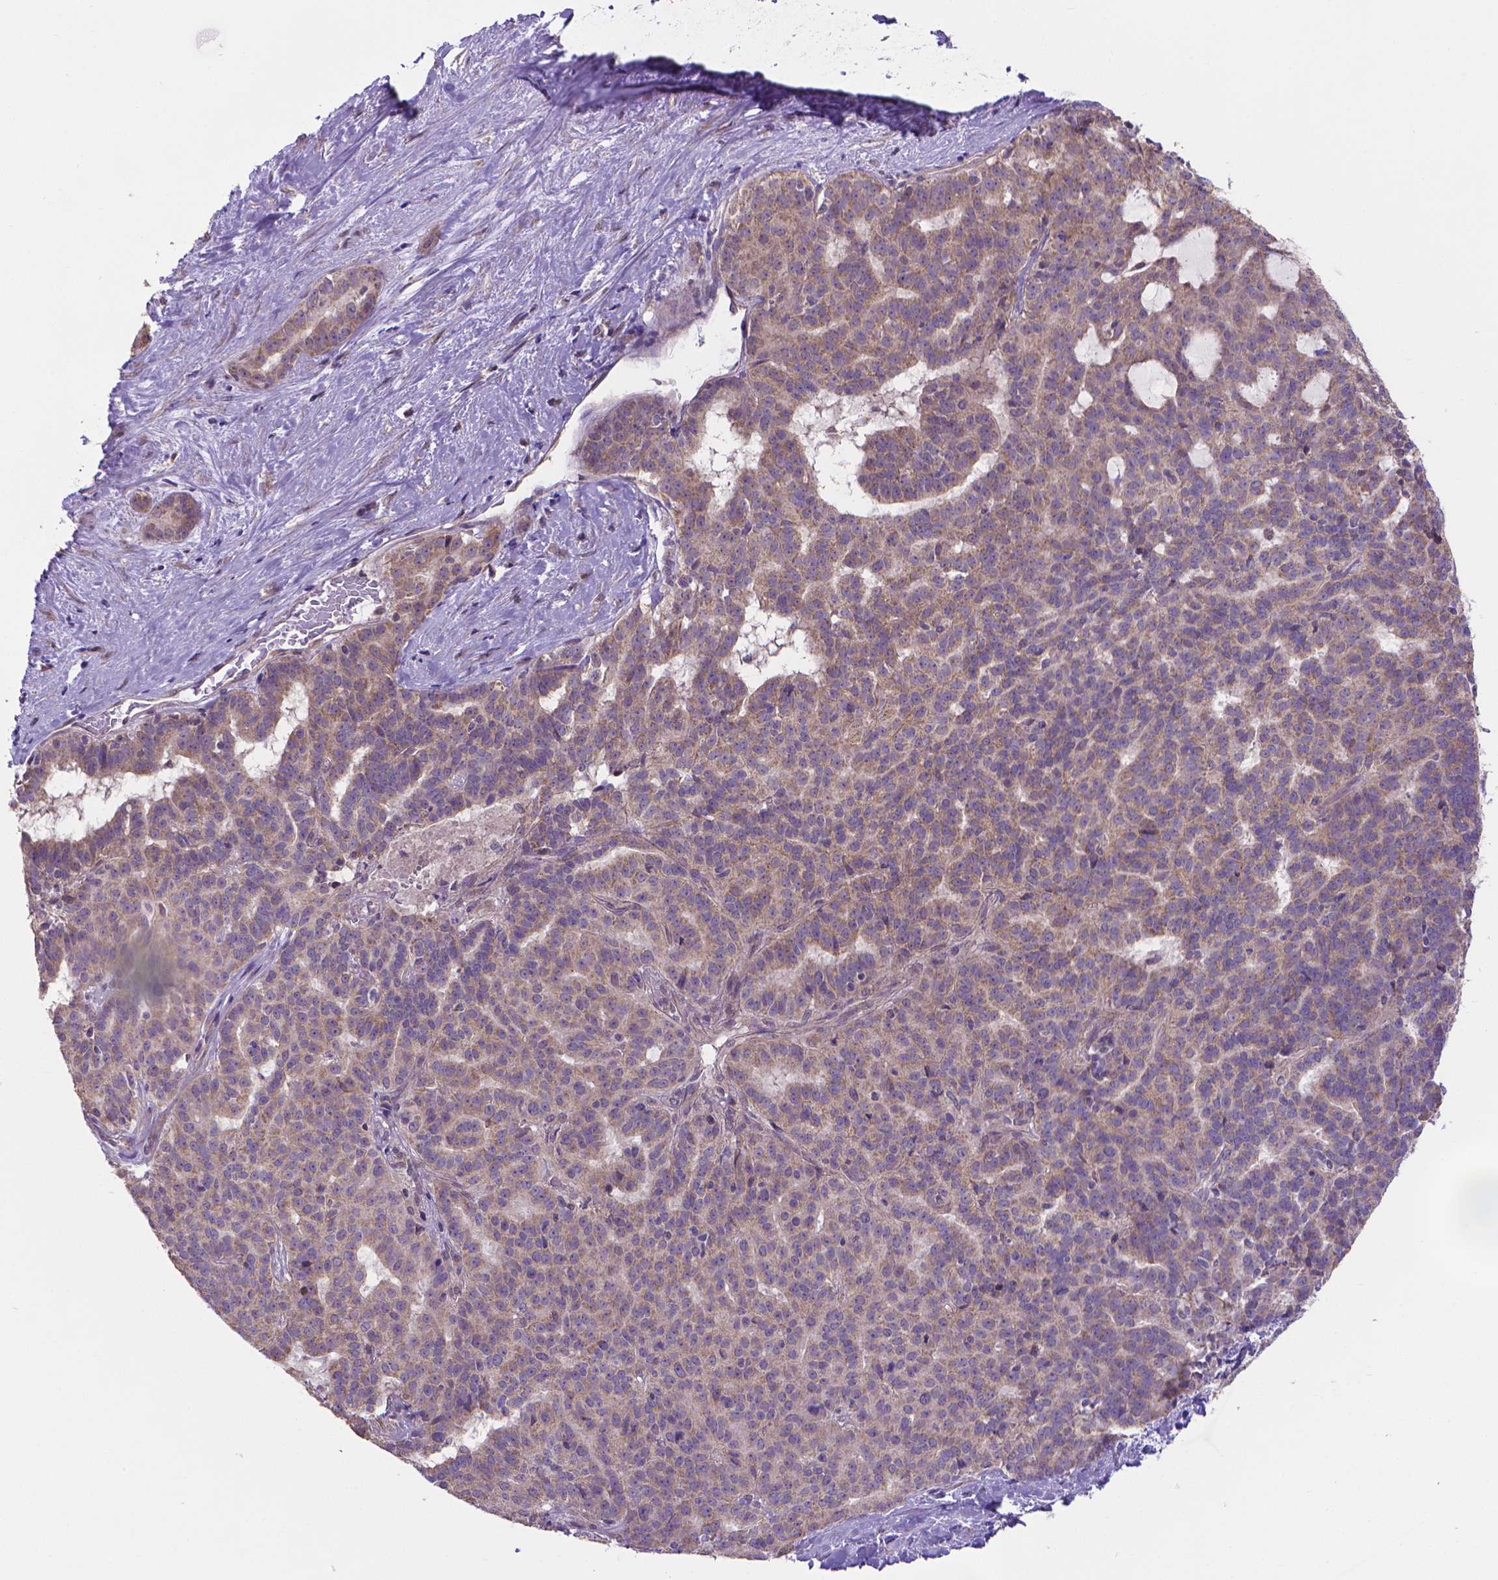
{"staining": {"intensity": "weak", "quantity": "25%-75%", "location": "cytoplasmic/membranous"}, "tissue": "liver cancer", "cell_type": "Tumor cells", "image_type": "cancer", "snomed": [{"axis": "morphology", "description": "Cholangiocarcinoma"}, {"axis": "topography", "description": "Liver"}], "caption": "The immunohistochemical stain highlights weak cytoplasmic/membranous positivity in tumor cells of liver cancer (cholangiocarcinoma) tissue.", "gene": "GPR63", "patient": {"sex": "female", "age": 47}}